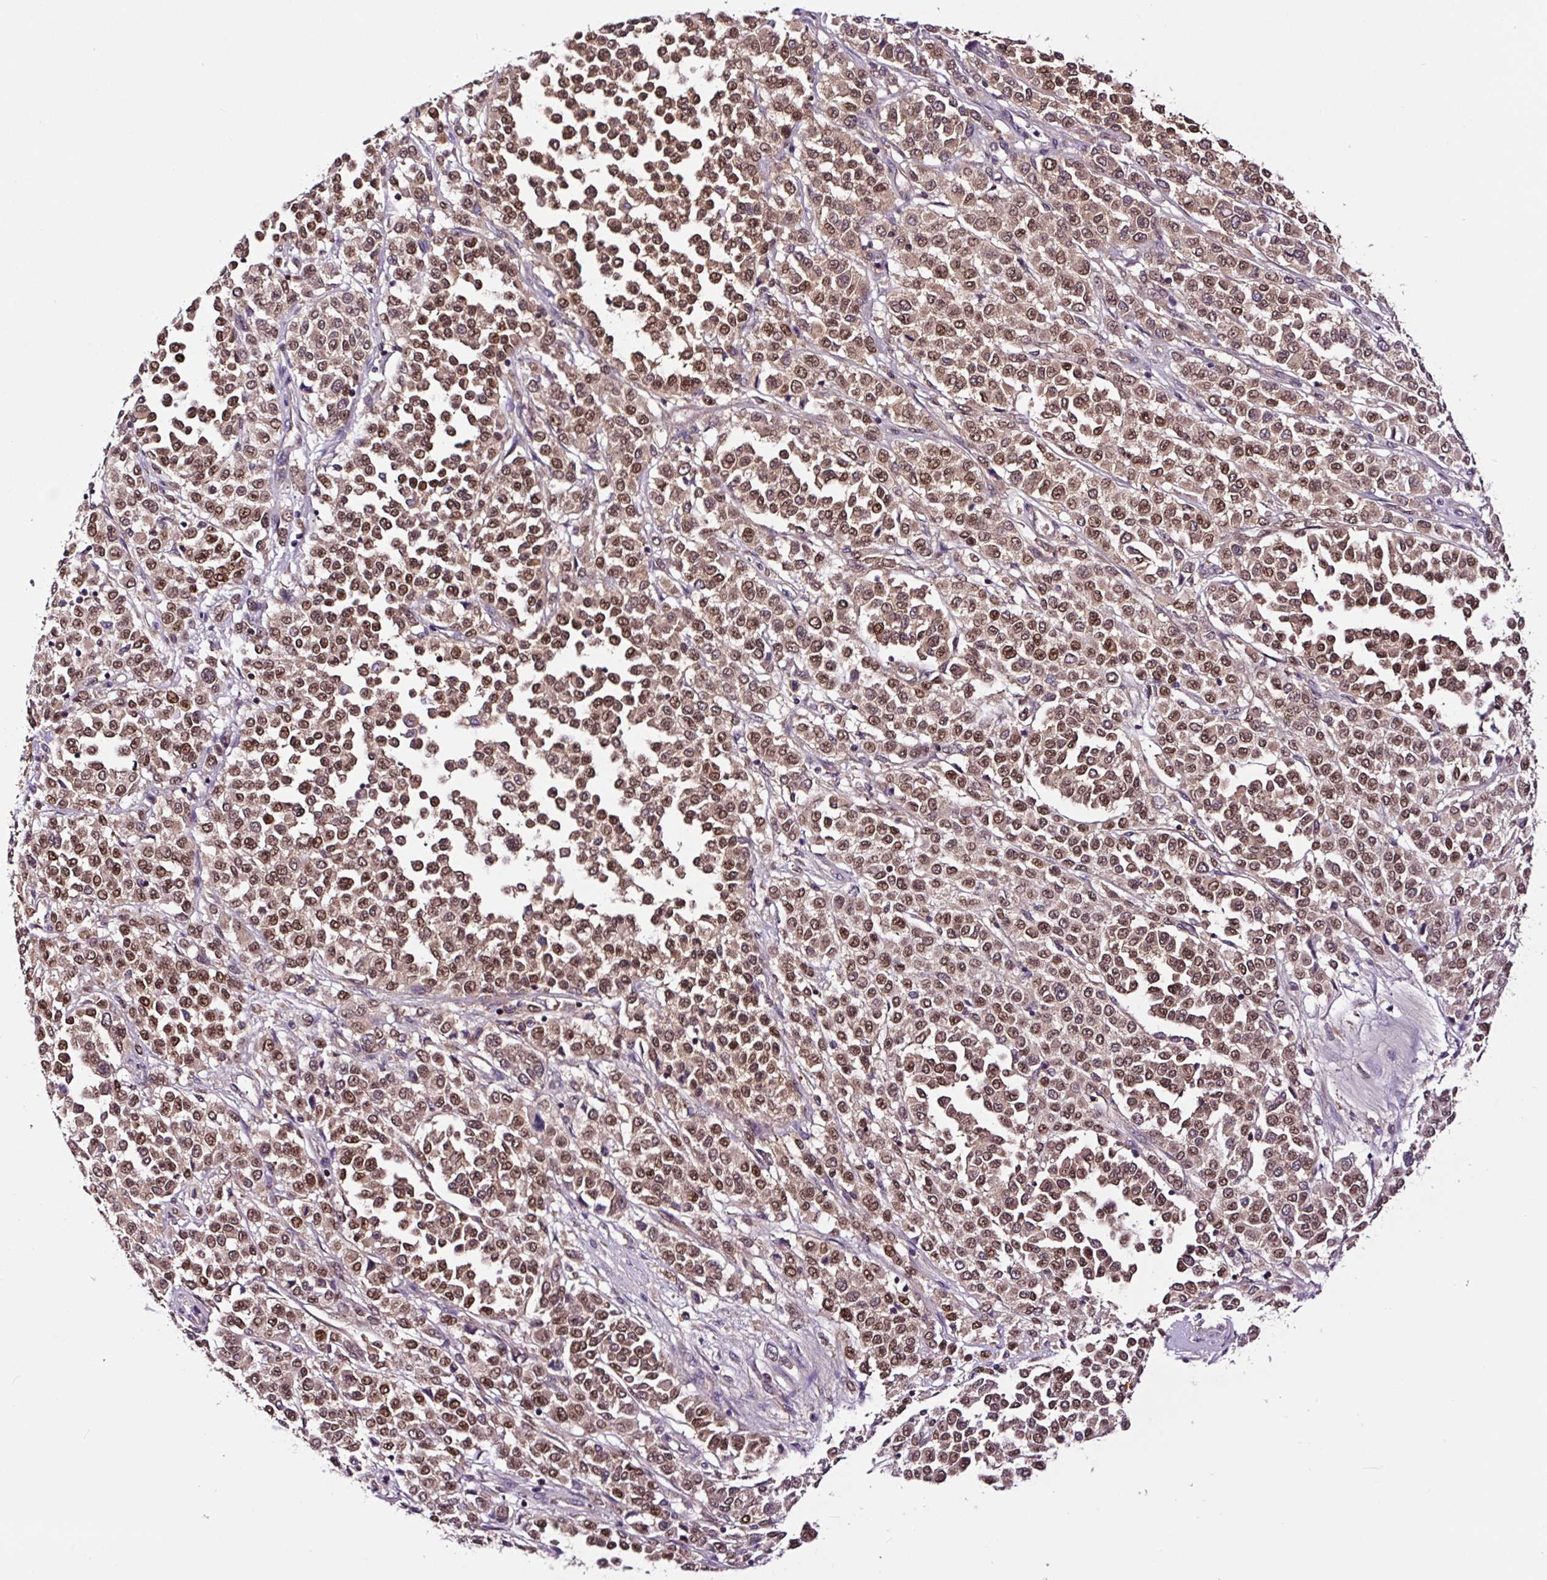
{"staining": {"intensity": "moderate", "quantity": ">75%", "location": "cytoplasmic/membranous,nuclear"}, "tissue": "melanoma", "cell_type": "Tumor cells", "image_type": "cancer", "snomed": [{"axis": "morphology", "description": "Malignant melanoma, Metastatic site"}, {"axis": "topography", "description": "Pancreas"}], "caption": "Immunohistochemical staining of human malignant melanoma (metastatic site) reveals medium levels of moderate cytoplasmic/membranous and nuclear protein positivity in about >75% of tumor cells.", "gene": "TAFA3", "patient": {"sex": "female", "age": 30}}